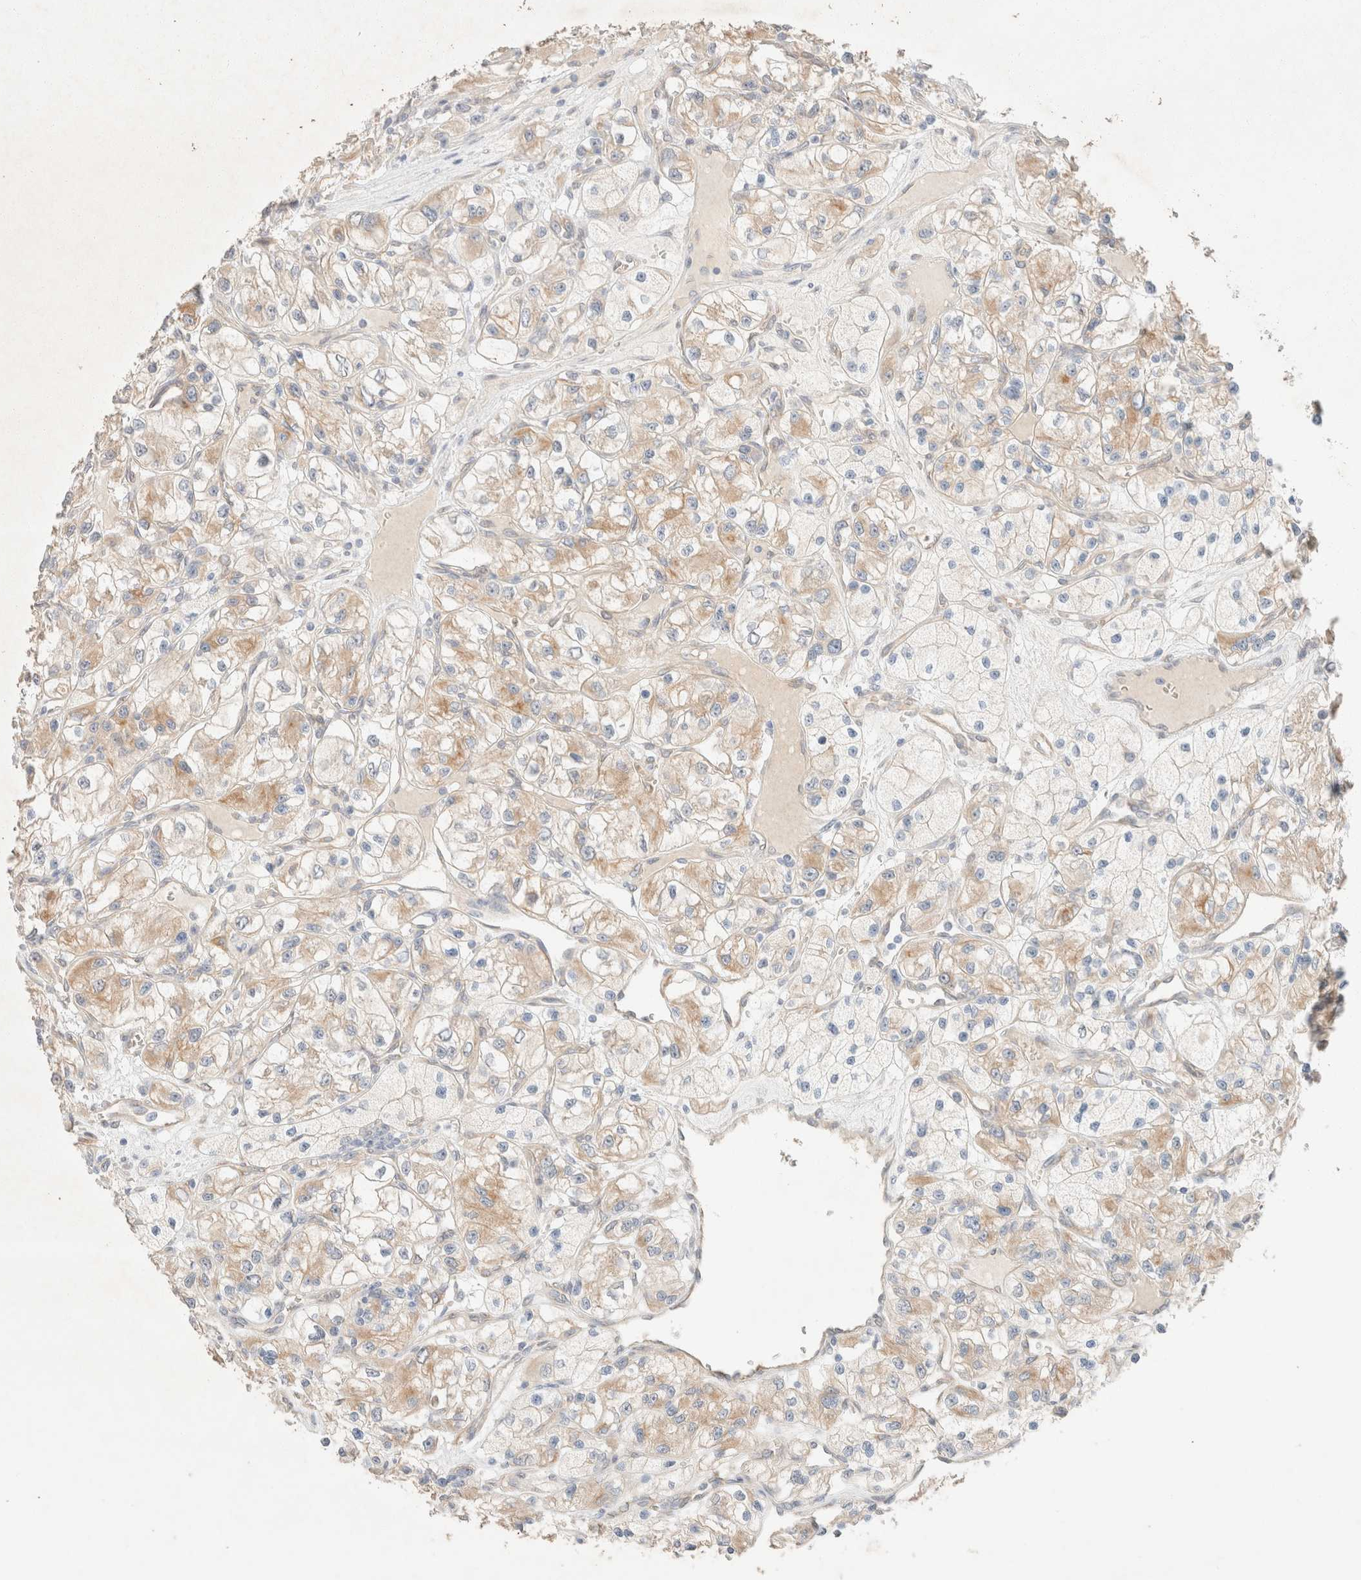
{"staining": {"intensity": "moderate", "quantity": "25%-75%", "location": "cytoplasmic/membranous"}, "tissue": "renal cancer", "cell_type": "Tumor cells", "image_type": "cancer", "snomed": [{"axis": "morphology", "description": "Adenocarcinoma, NOS"}, {"axis": "topography", "description": "Kidney"}], "caption": "Tumor cells show medium levels of moderate cytoplasmic/membranous staining in approximately 25%-75% of cells in renal adenocarcinoma.", "gene": "CSNK1E", "patient": {"sex": "female", "age": 57}}